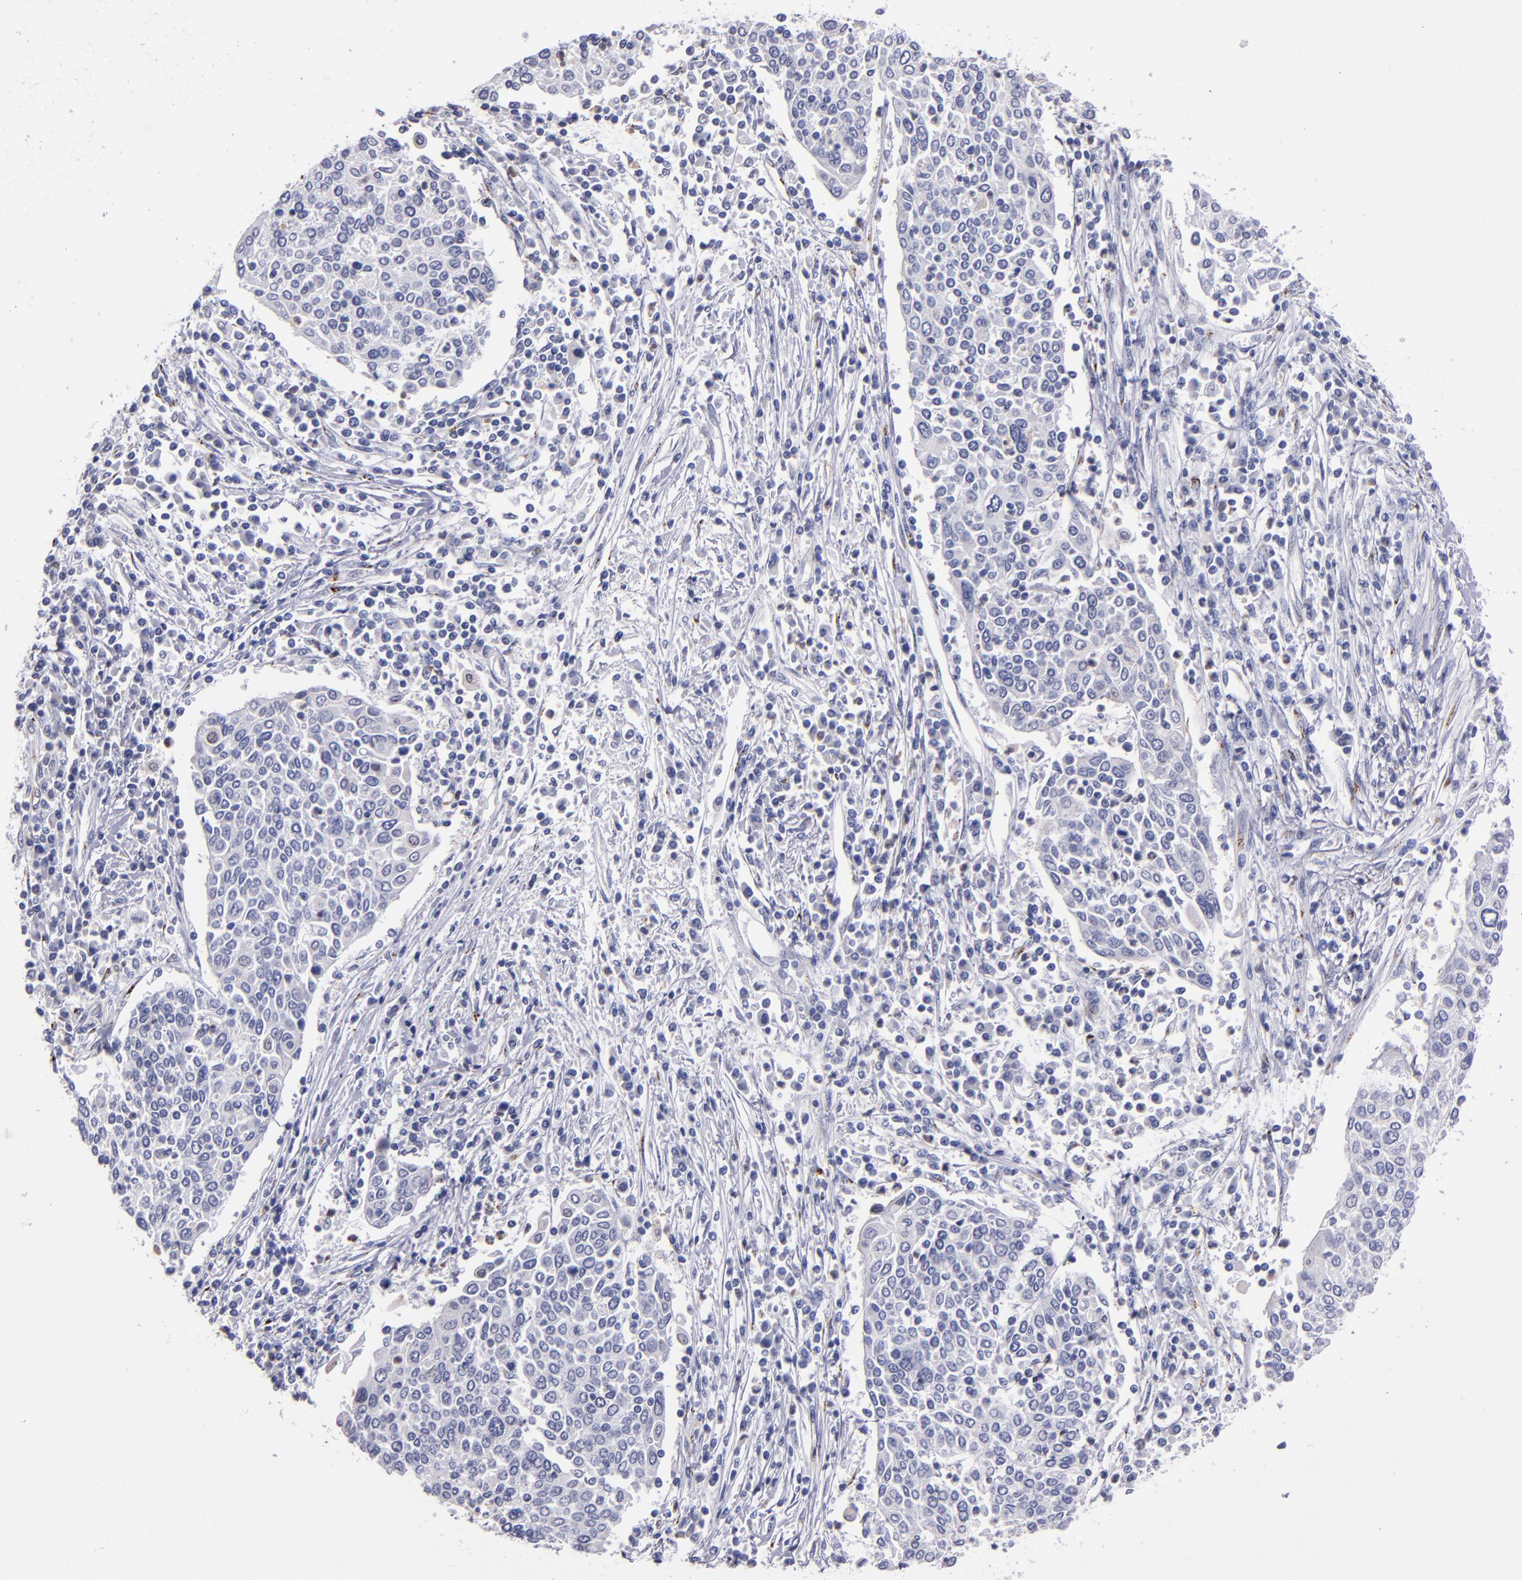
{"staining": {"intensity": "negative", "quantity": "none", "location": "none"}, "tissue": "cervical cancer", "cell_type": "Tumor cells", "image_type": "cancer", "snomed": [{"axis": "morphology", "description": "Squamous cell carcinoma, NOS"}, {"axis": "topography", "description": "Cervix"}], "caption": "Tumor cells are negative for brown protein staining in cervical cancer.", "gene": "RAB41", "patient": {"sex": "female", "age": 40}}